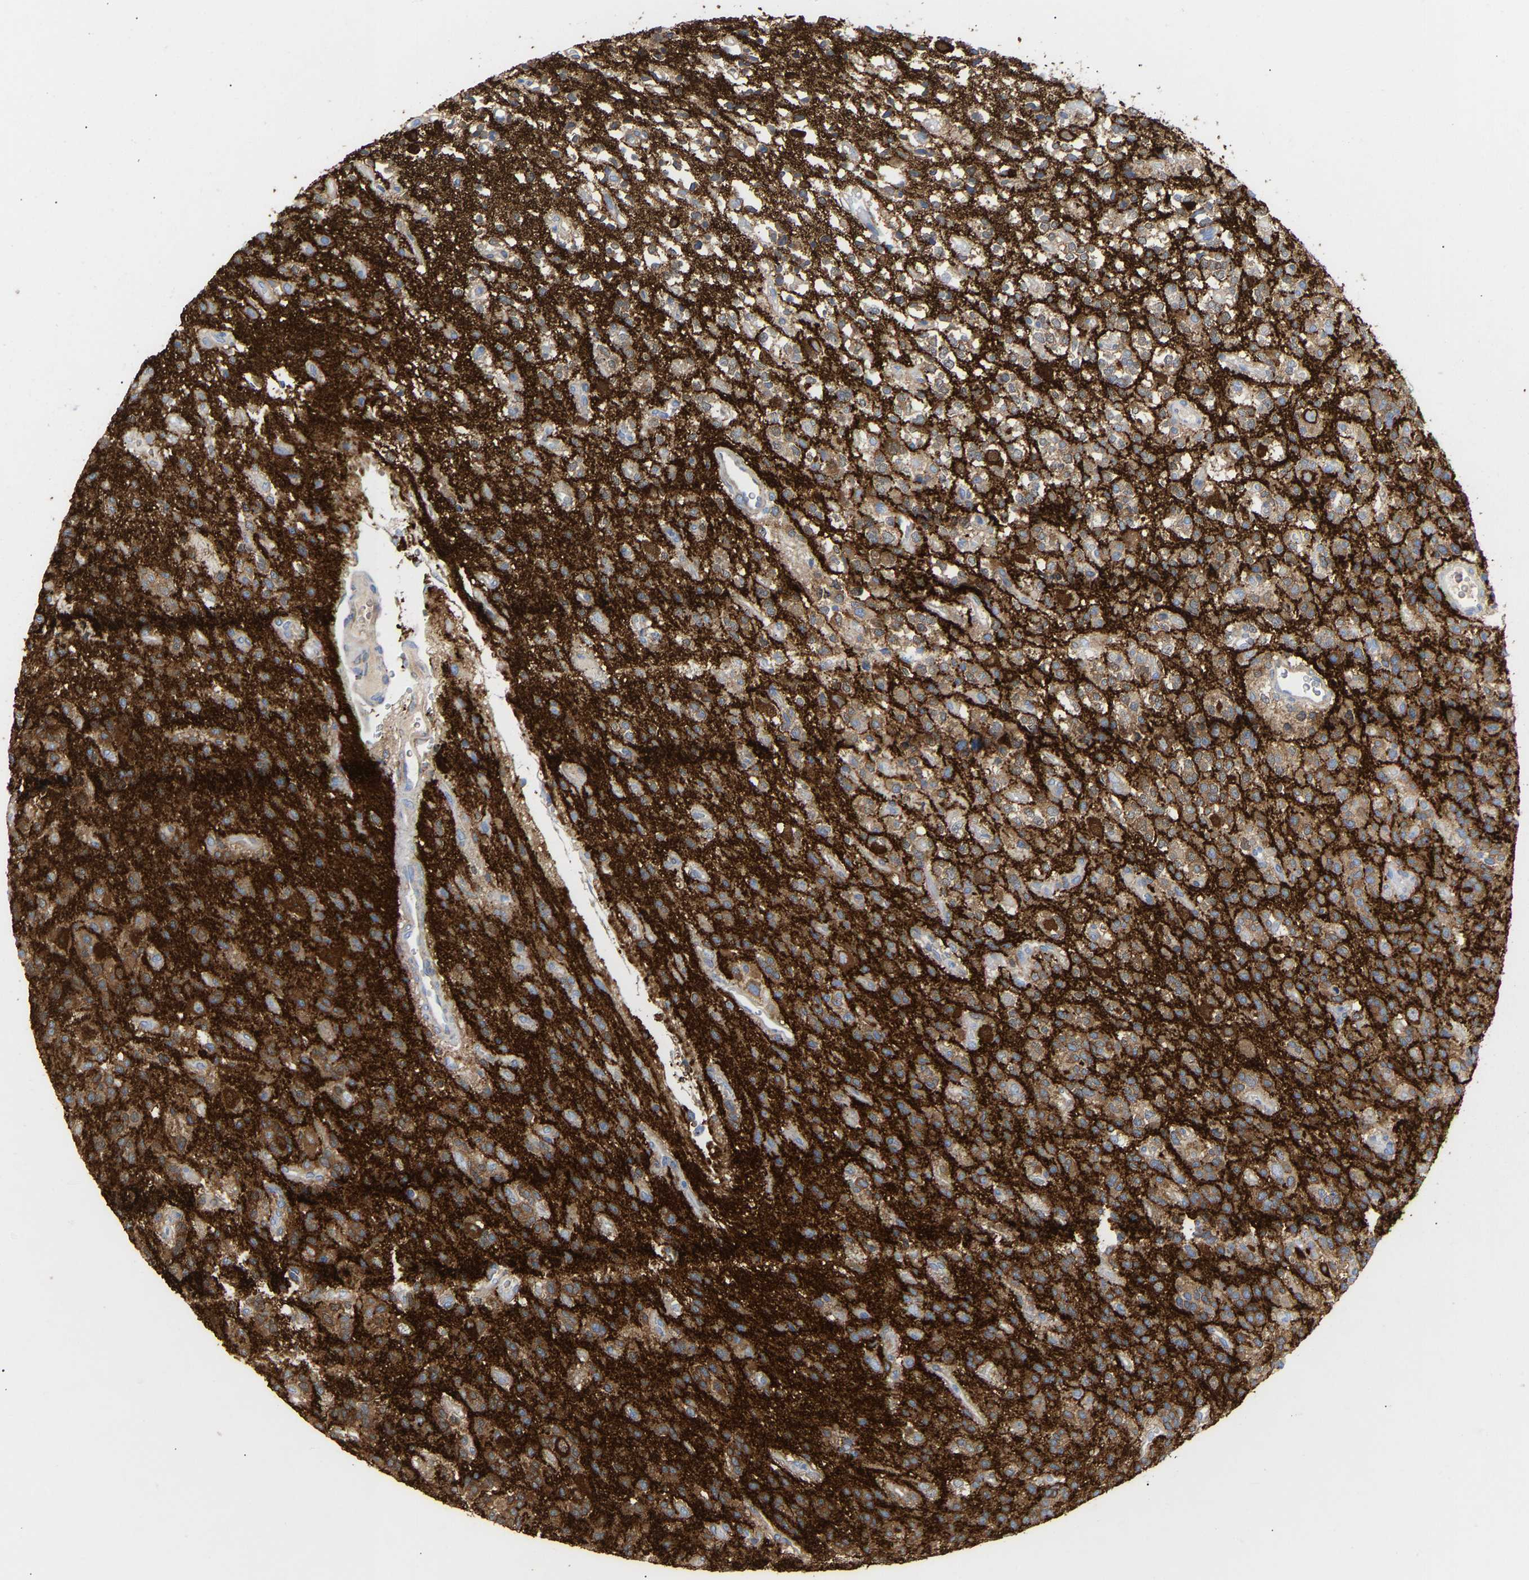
{"staining": {"intensity": "moderate", "quantity": ">75%", "location": "cytoplasmic/membranous"}, "tissue": "glioma", "cell_type": "Tumor cells", "image_type": "cancer", "snomed": [{"axis": "morphology", "description": "Glioma, malignant, Low grade"}, {"axis": "topography", "description": "Brain"}], "caption": "IHC of glioma displays medium levels of moderate cytoplasmic/membranous staining in approximately >75% of tumor cells. (brown staining indicates protein expression, while blue staining denotes nuclei).", "gene": "AMPH", "patient": {"sex": "male", "age": 38}}